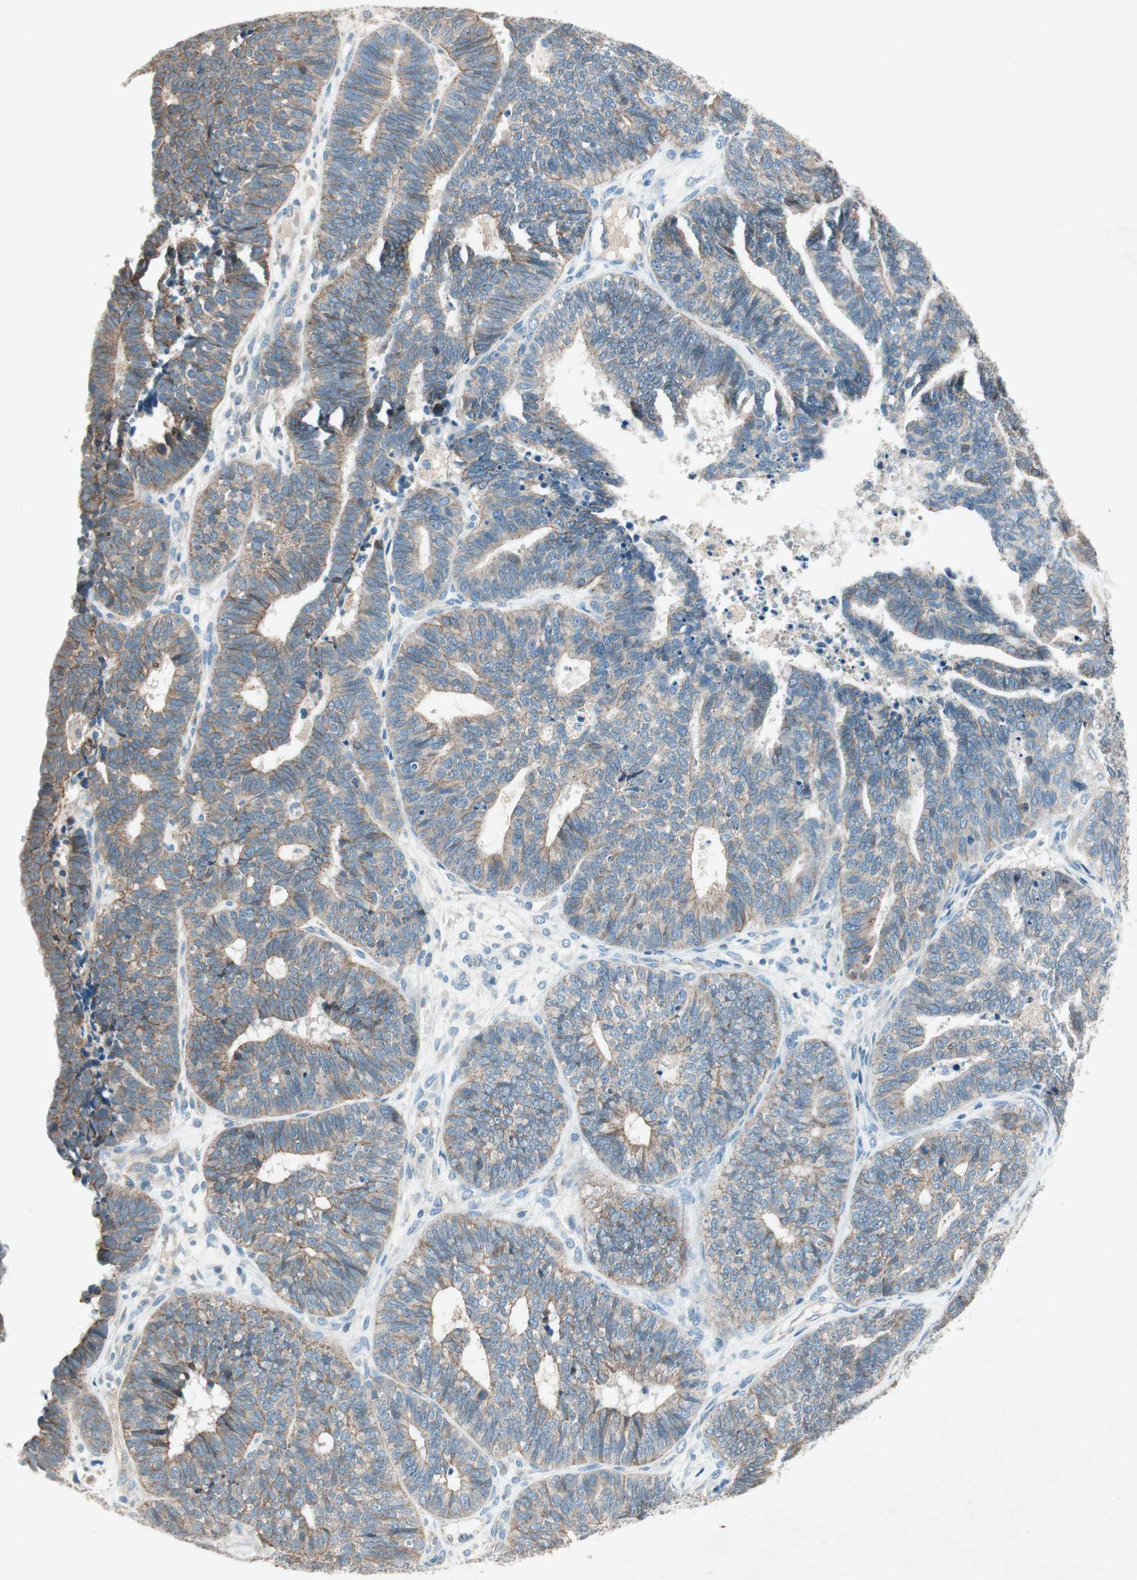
{"staining": {"intensity": "weak", "quantity": ">75%", "location": "cytoplasmic/membranous"}, "tissue": "endometrial cancer", "cell_type": "Tumor cells", "image_type": "cancer", "snomed": [{"axis": "morphology", "description": "Adenocarcinoma, NOS"}, {"axis": "topography", "description": "Endometrium"}], "caption": "DAB immunohistochemical staining of endometrial cancer (adenocarcinoma) exhibits weak cytoplasmic/membranous protein staining in approximately >75% of tumor cells. (Brightfield microscopy of DAB IHC at high magnification).", "gene": "NKAIN1", "patient": {"sex": "female", "age": 70}}